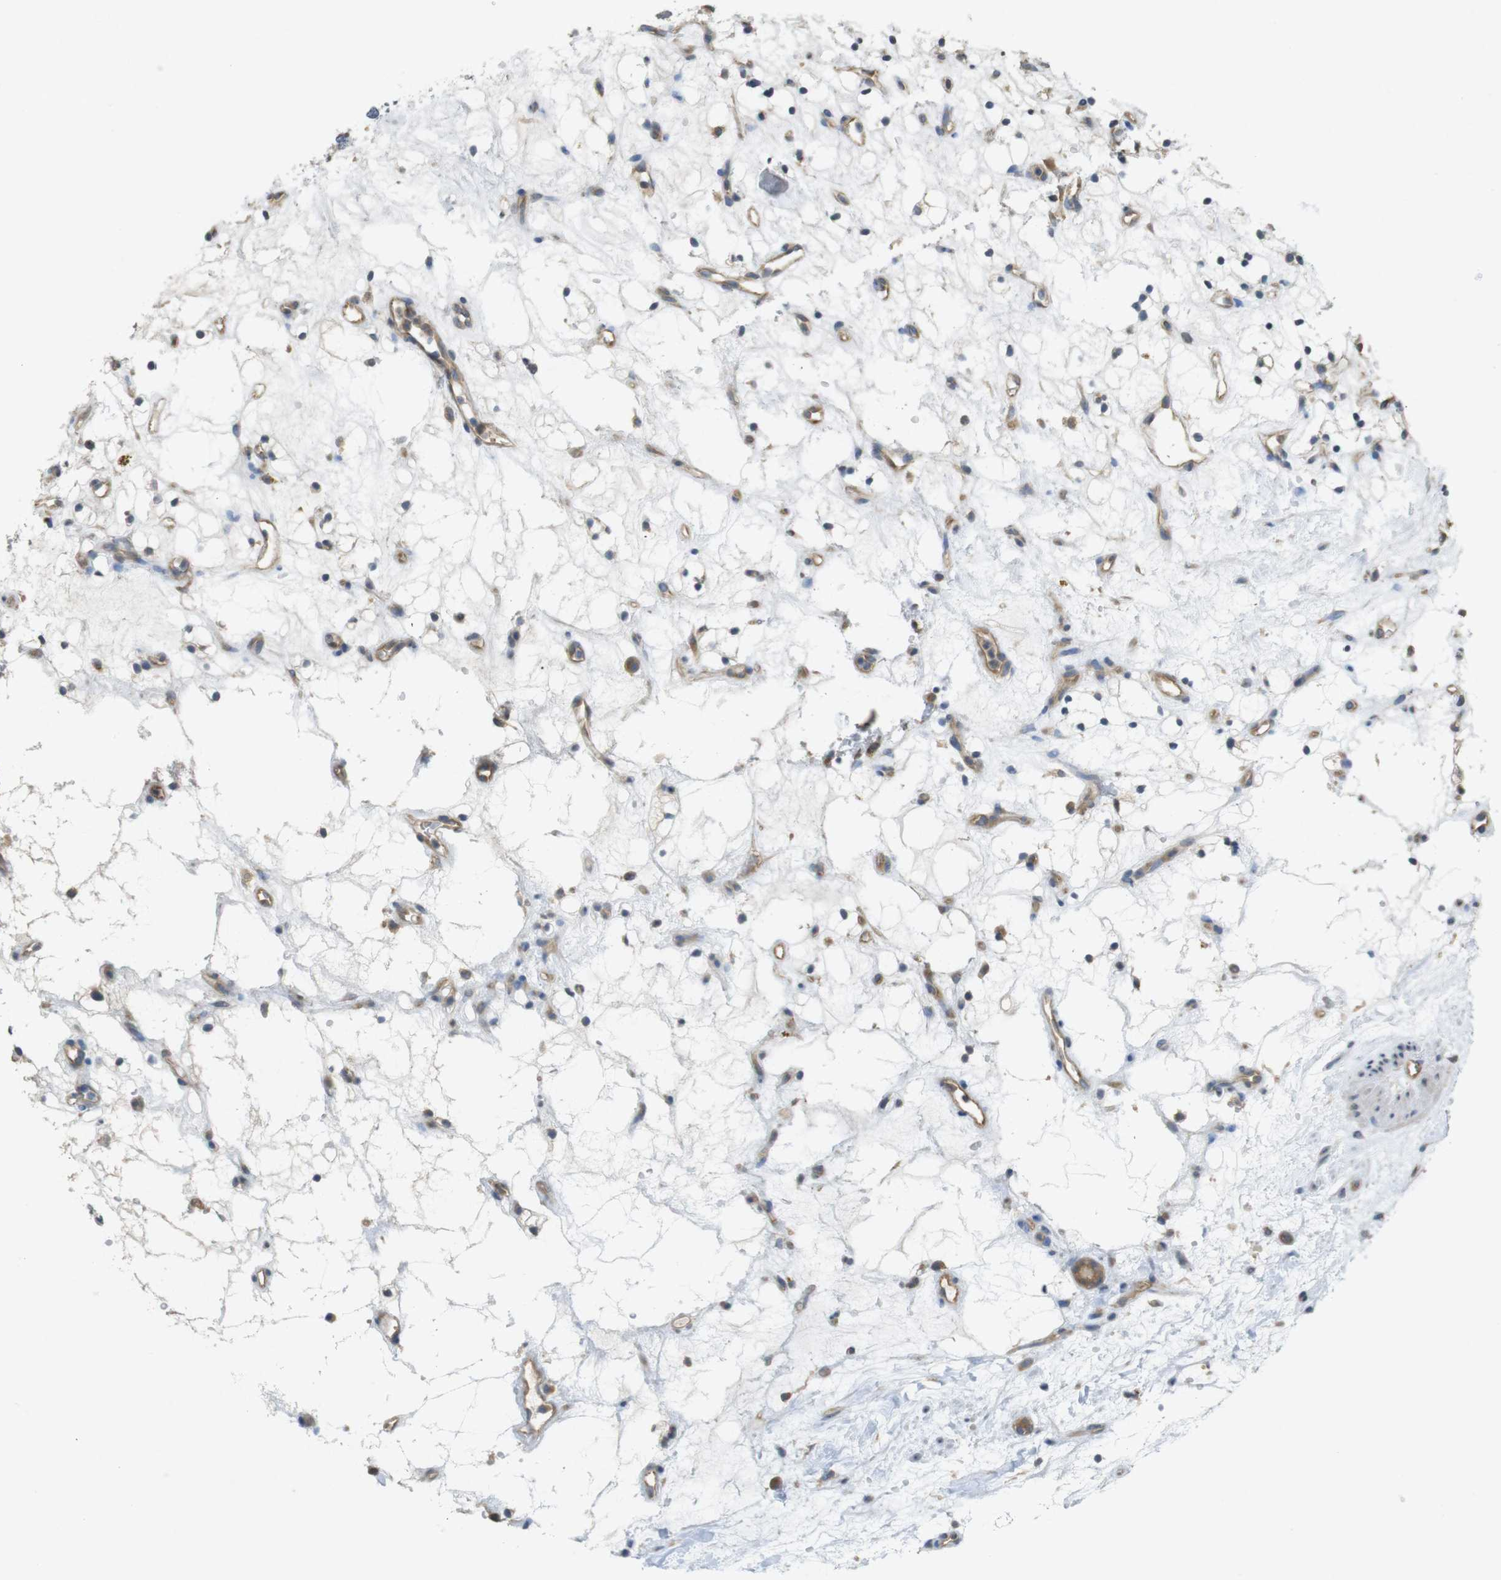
{"staining": {"intensity": "negative", "quantity": "none", "location": "none"}, "tissue": "renal cancer", "cell_type": "Tumor cells", "image_type": "cancer", "snomed": [{"axis": "morphology", "description": "Adenocarcinoma, NOS"}, {"axis": "topography", "description": "Kidney"}], "caption": "Human renal cancer stained for a protein using immunohistochemistry displays no staining in tumor cells.", "gene": "KIF5B", "patient": {"sex": "female", "age": 60}}